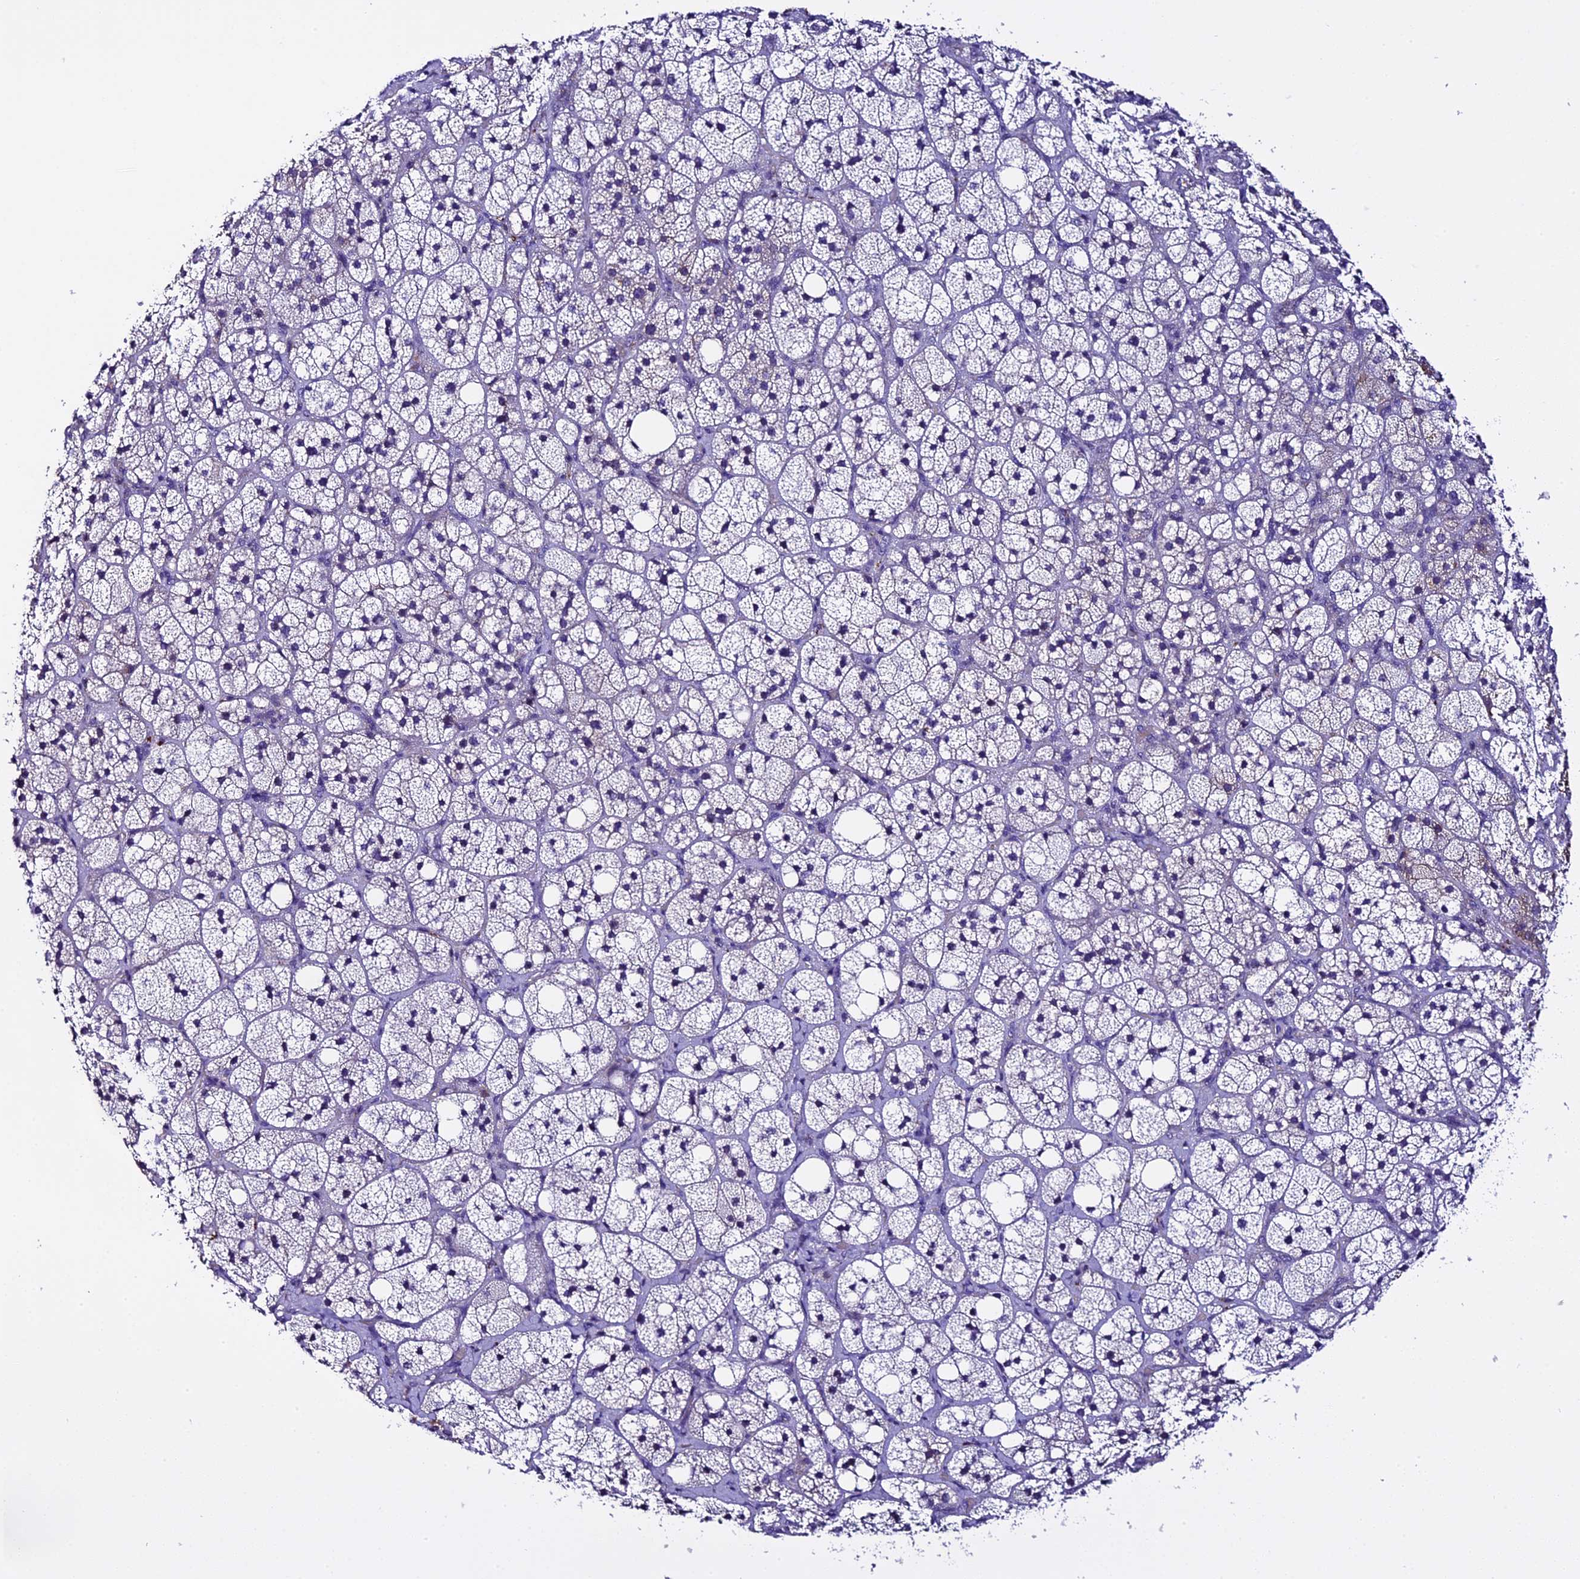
{"staining": {"intensity": "moderate", "quantity": "<25%", "location": "cytoplasmic/membranous"}, "tissue": "adrenal gland", "cell_type": "Glandular cells", "image_type": "normal", "snomed": [{"axis": "morphology", "description": "Normal tissue, NOS"}, {"axis": "topography", "description": "Adrenal gland"}], "caption": "Adrenal gland stained with a brown dye reveals moderate cytoplasmic/membranous positive staining in about <25% of glandular cells.", "gene": "NOD2", "patient": {"sex": "male", "age": 61}}